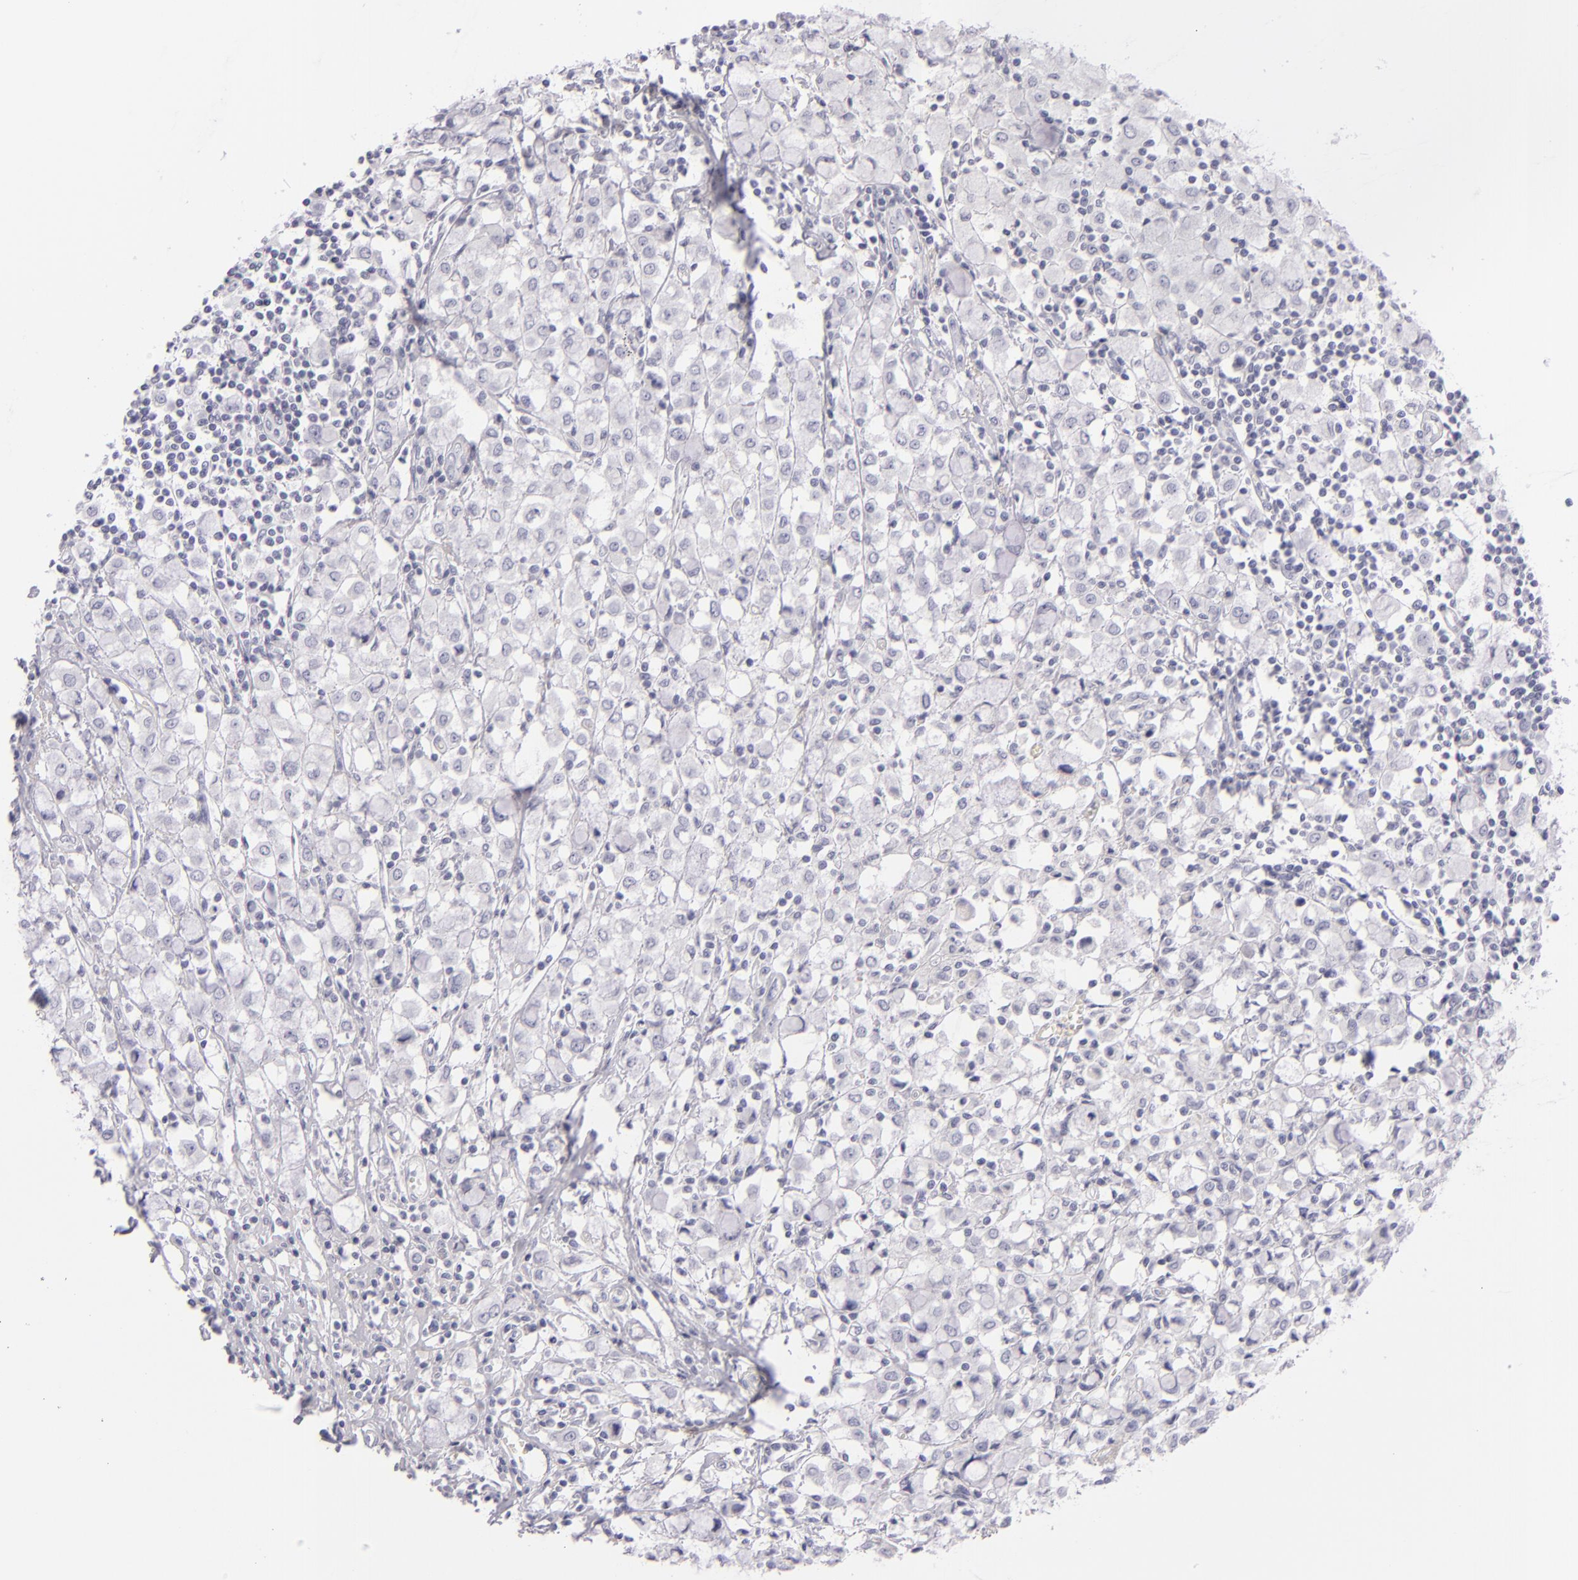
{"staining": {"intensity": "negative", "quantity": "none", "location": "none"}, "tissue": "breast cancer", "cell_type": "Tumor cells", "image_type": "cancer", "snomed": [{"axis": "morphology", "description": "Lobular carcinoma"}, {"axis": "topography", "description": "Breast"}], "caption": "Immunohistochemical staining of breast cancer (lobular carcinoma) exhibits no significant staining in tumor cells. Brightfield microscopy of immunohistochemistry stained with DAB (brown) and hematoxylin (blue), captured at high magnification.", "gene": "F13A1", "patient": {"sex": "female", "age": 85}}